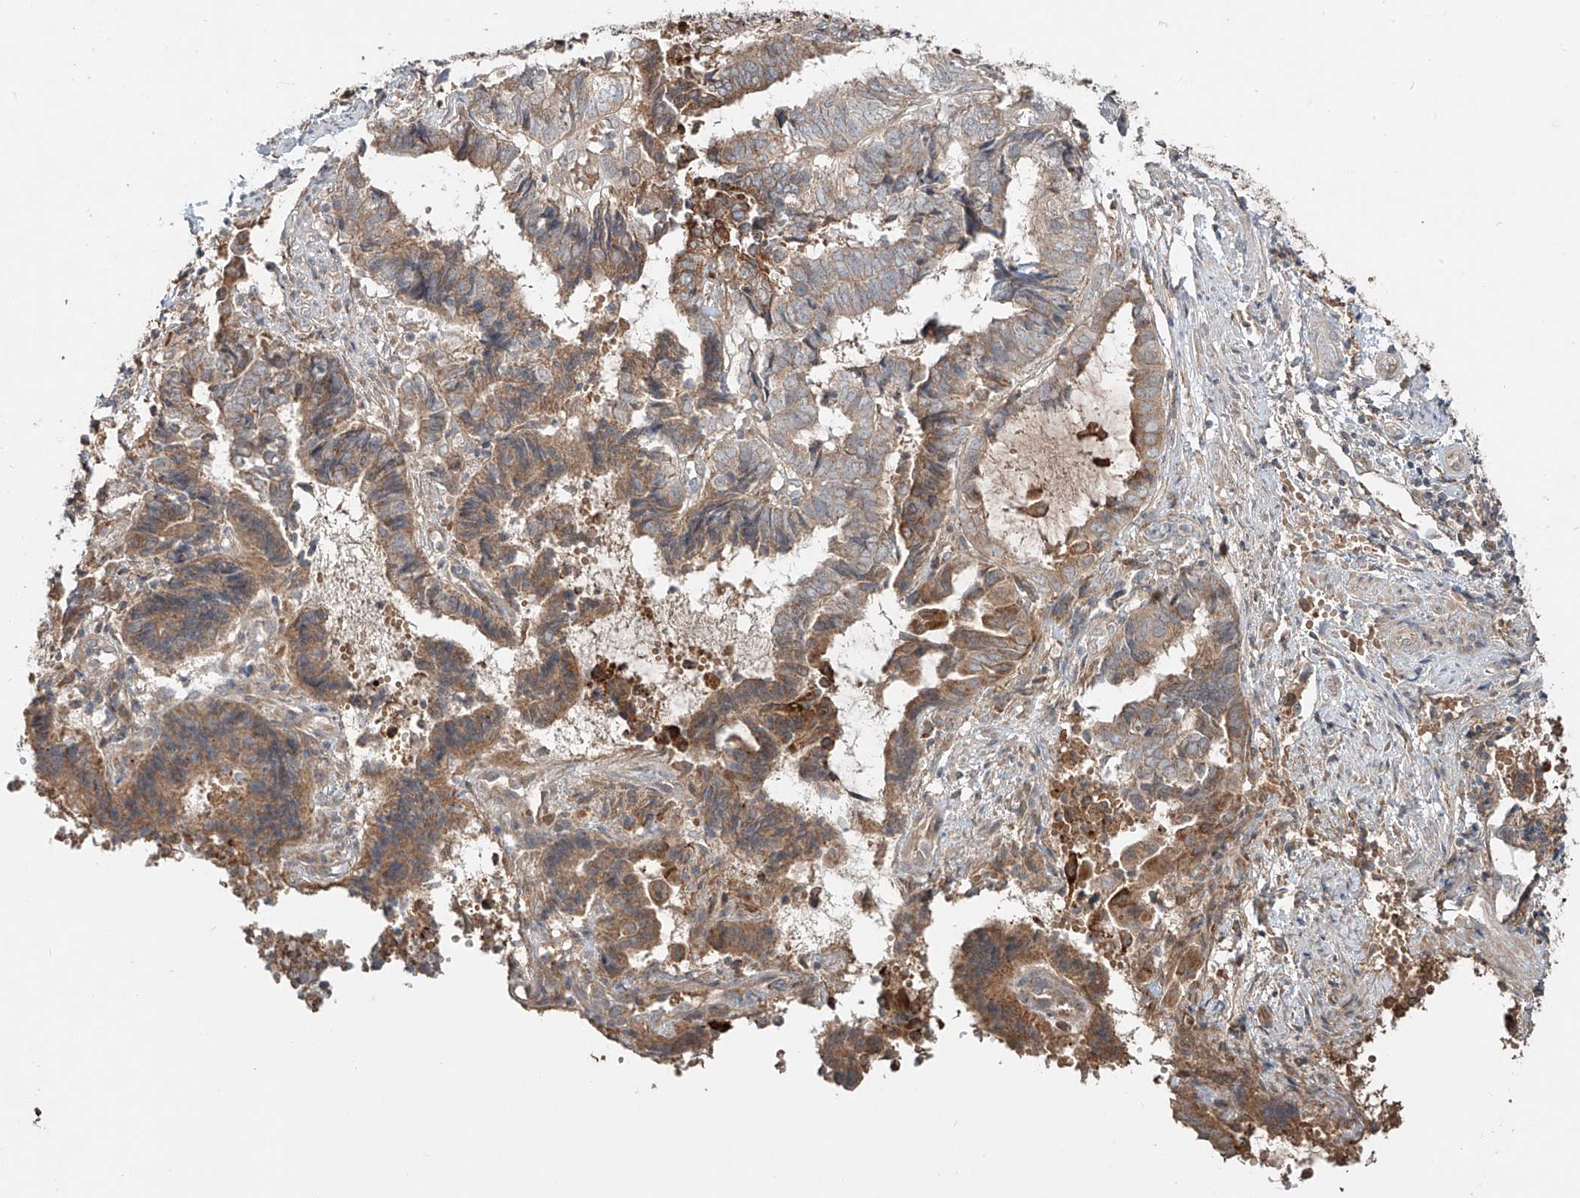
{"staining": {"intensity": "moderate", "quantity": ">75%", "location": "cytoplasmic/membranous"}, "tissue": "endometrial cancer", "cell_type": "Tumor cells", "image_type": "cancer", "snomed": [{"axis": "morphology", "description": "Adenocarcinoma, NOS"}, {"axis": "topography", "description": "Uterus"}, {"axis": "topography", "description": "Endometrium"}], "caption": "Protein expression analysis of endometrial cancer (adenocarcinoma) demonstrates moderate cytoplasmic/membranous positivity in about >75% of tumor cells.", "gene": "ERO1A", "patient": {"sex": "female", "age": 70}}